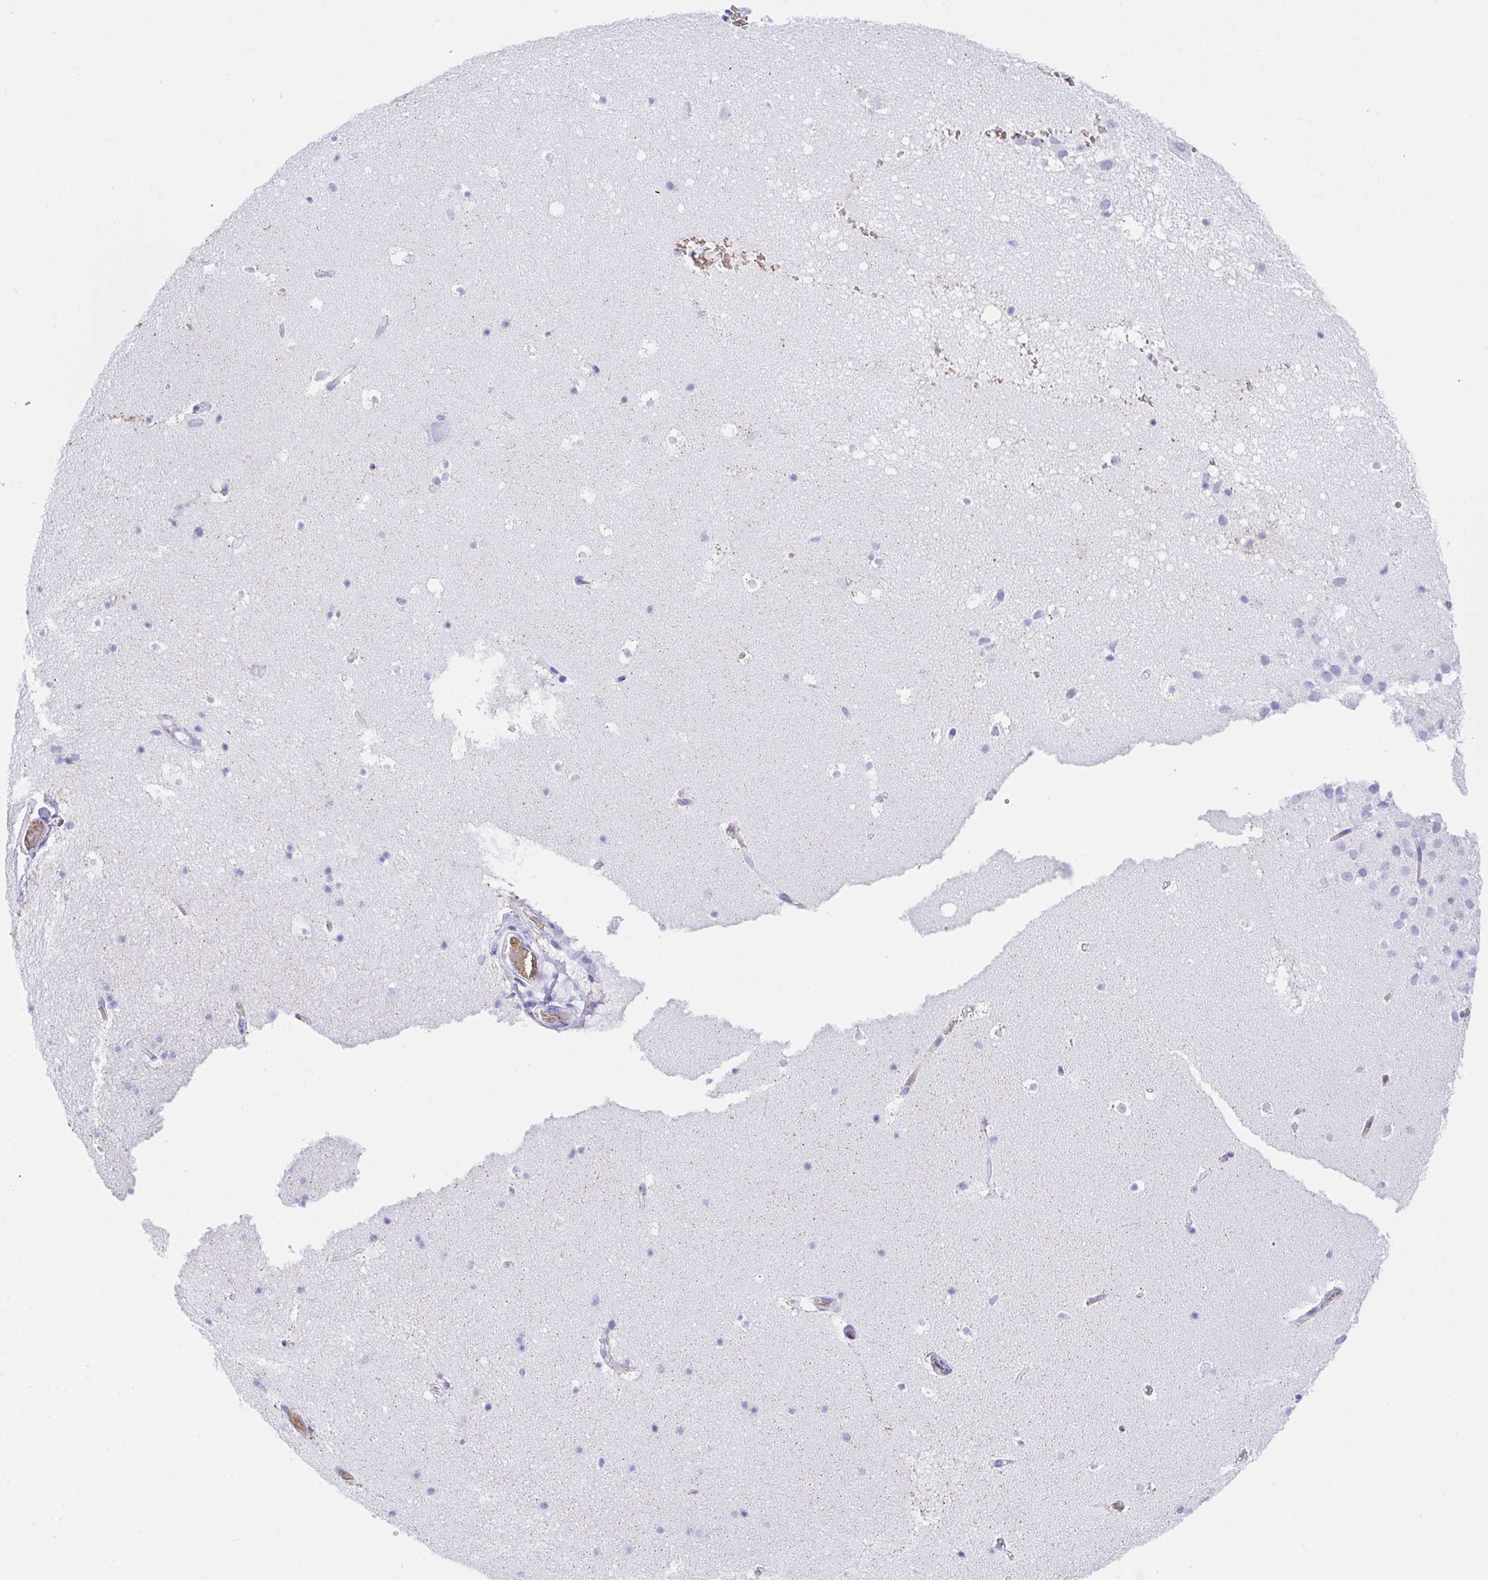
{"staining": {"intensity": "negative", "quantity": "none", "location": "none"}, "tissue": "hippocampus", "cell_type": "Glial cells", "image_type": "normal", "snomed": [{"axis": "morphology", "description": "Normal tissue, NOS"}, {"axis": "topography", "description": "Hippocampus"}], "caption": "IHC image of normal human hippocampus stained for a protein (brown), which shows no expression in glial cells.", "gene": "ANK1", "patient": {"sex": "male", "age": 26}}